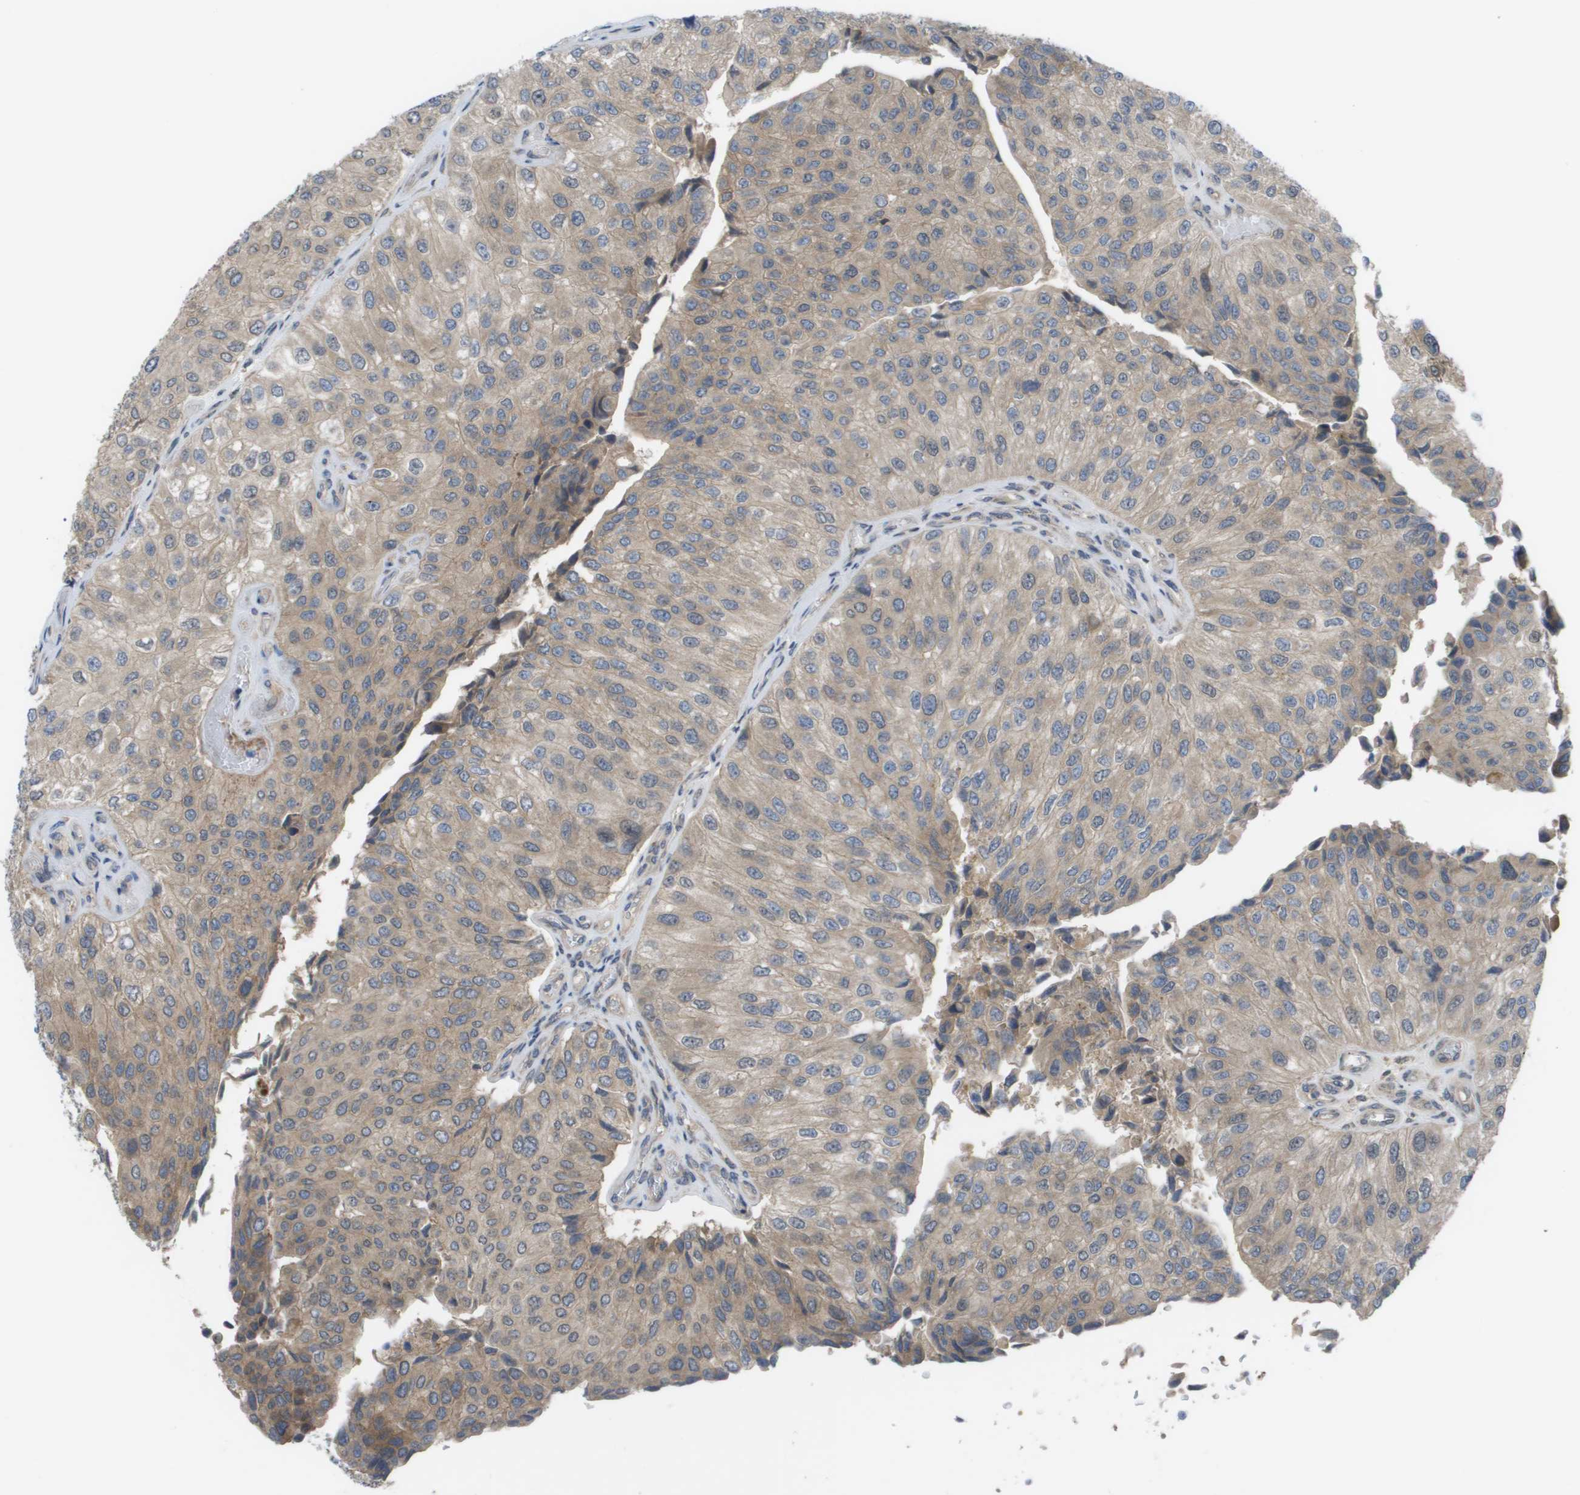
{"staining": {"intensity": "weak", "quantity": "25%-75%", "location": "cytoplasmic/membranous"}, "tissue": "urothelial cancer", "cell_type": "Tumor cells", "image_type": "cancer", "snomed": [{"axis": "morphology", "description": "Urothelial carcinoma, High grade"}, {"axis": "topography", "description": "Kidney"}, {"axis": "topography", "description": "Urinary bladder"}], "caption": "IHC of high-grade urothelial carcinoma shows low levels of weak cytoplasmic/membranous expression in about 25%-75% of tumor cells. (DAB (3,3'-diaminobenzidine) = brown stain, brightfield microscopy at high magnification).", "gene": "CTPS2", "patient": {"sex": "male", "age": 77}}